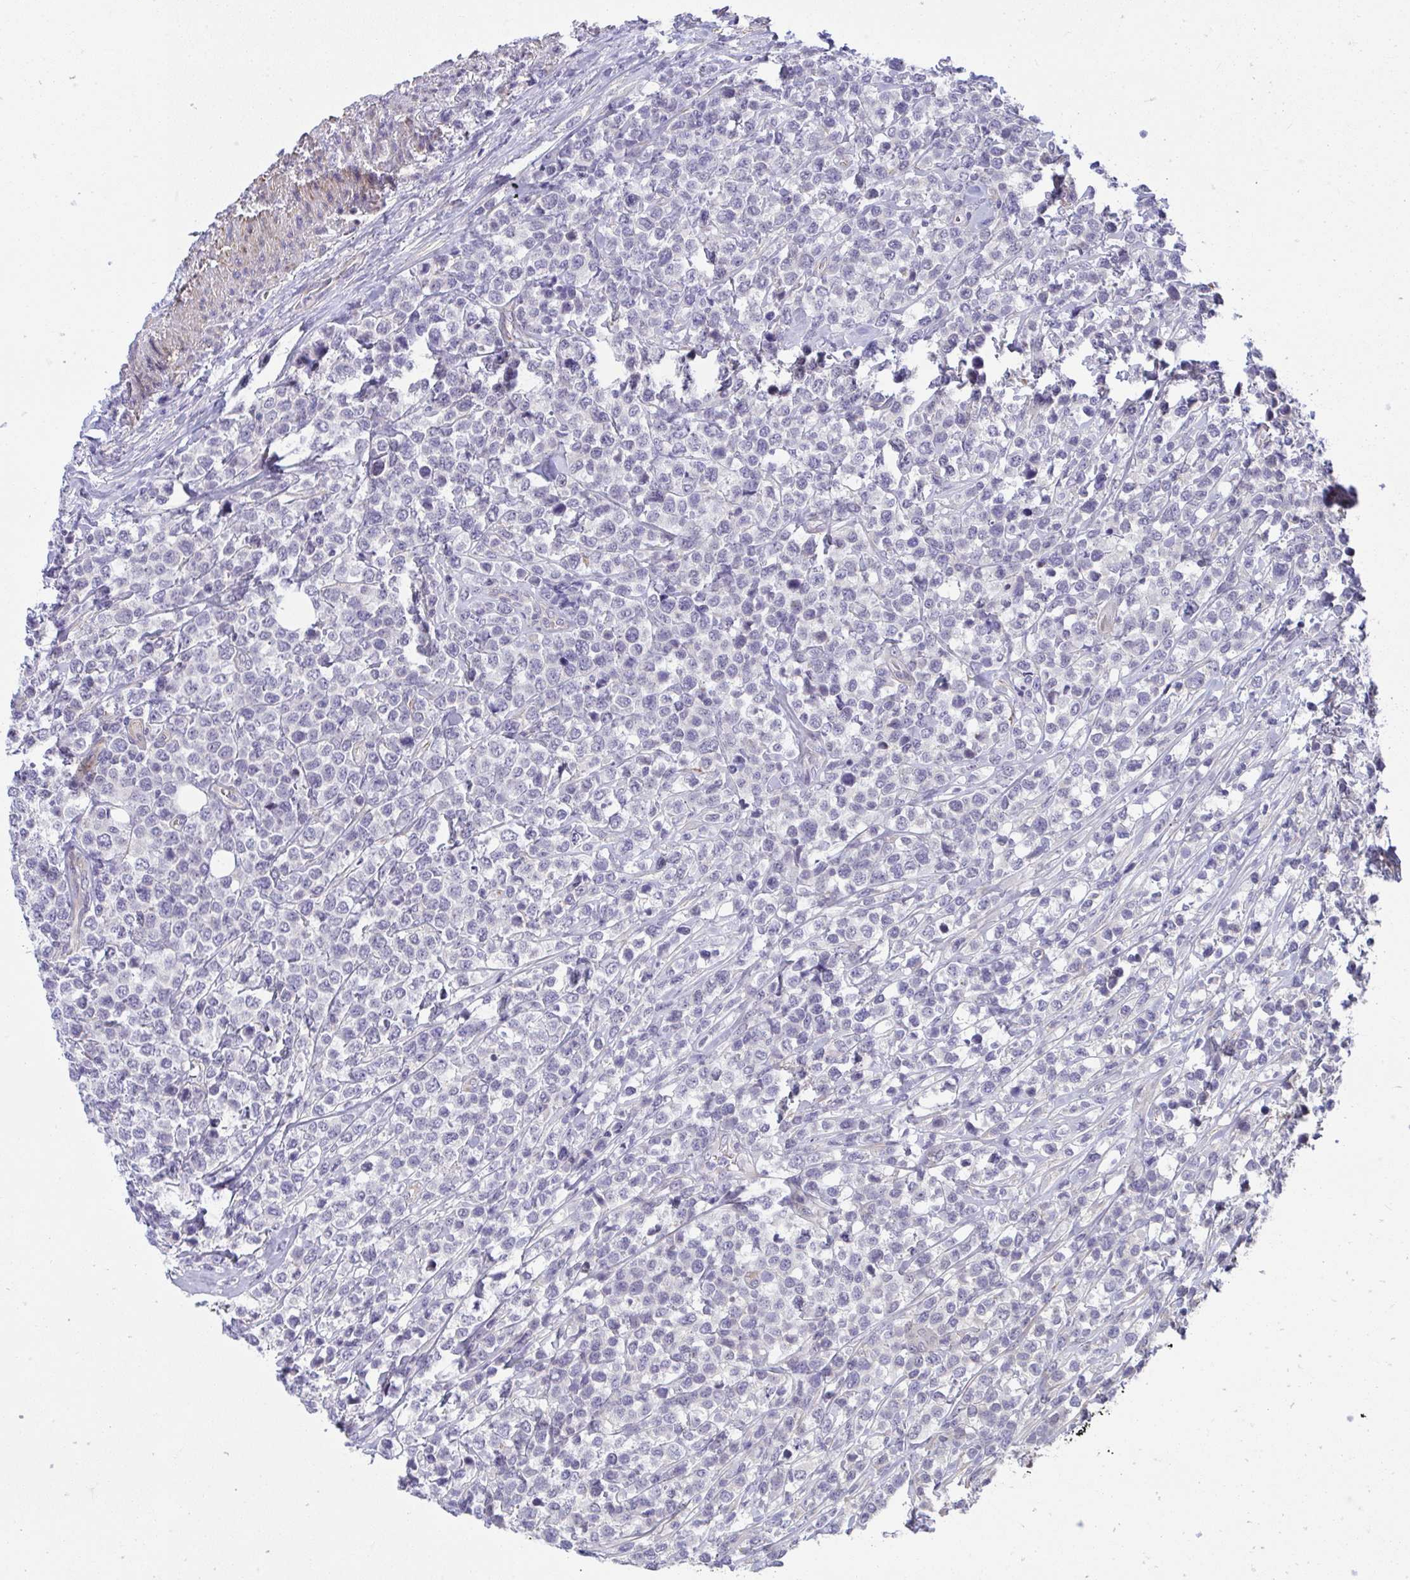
{"staining": {"intensity": "negative", "quantity": "none", "location": "none"}, "tissue": "lymphoma", "cell_type": "Tumor cells", "image_type": "cancer", "snomed": [{"axis": "morphology", "description": "Malignant lymphoma, non-Hodgkin's type, High grade"}, {"axis": "topography", "description": "Soft tissue"}], "caption": "Protein analysis of malignant lymphoma, non-Hodgkin's type (high-grade) demonstrates no significant staining in tumor cells. (DAB (3,3'-diaminobenzidine) immunohistochemistry (IHC), high magnification).", "gene": "MYL12A", "patient": {"sex": "female", "age": 56}}